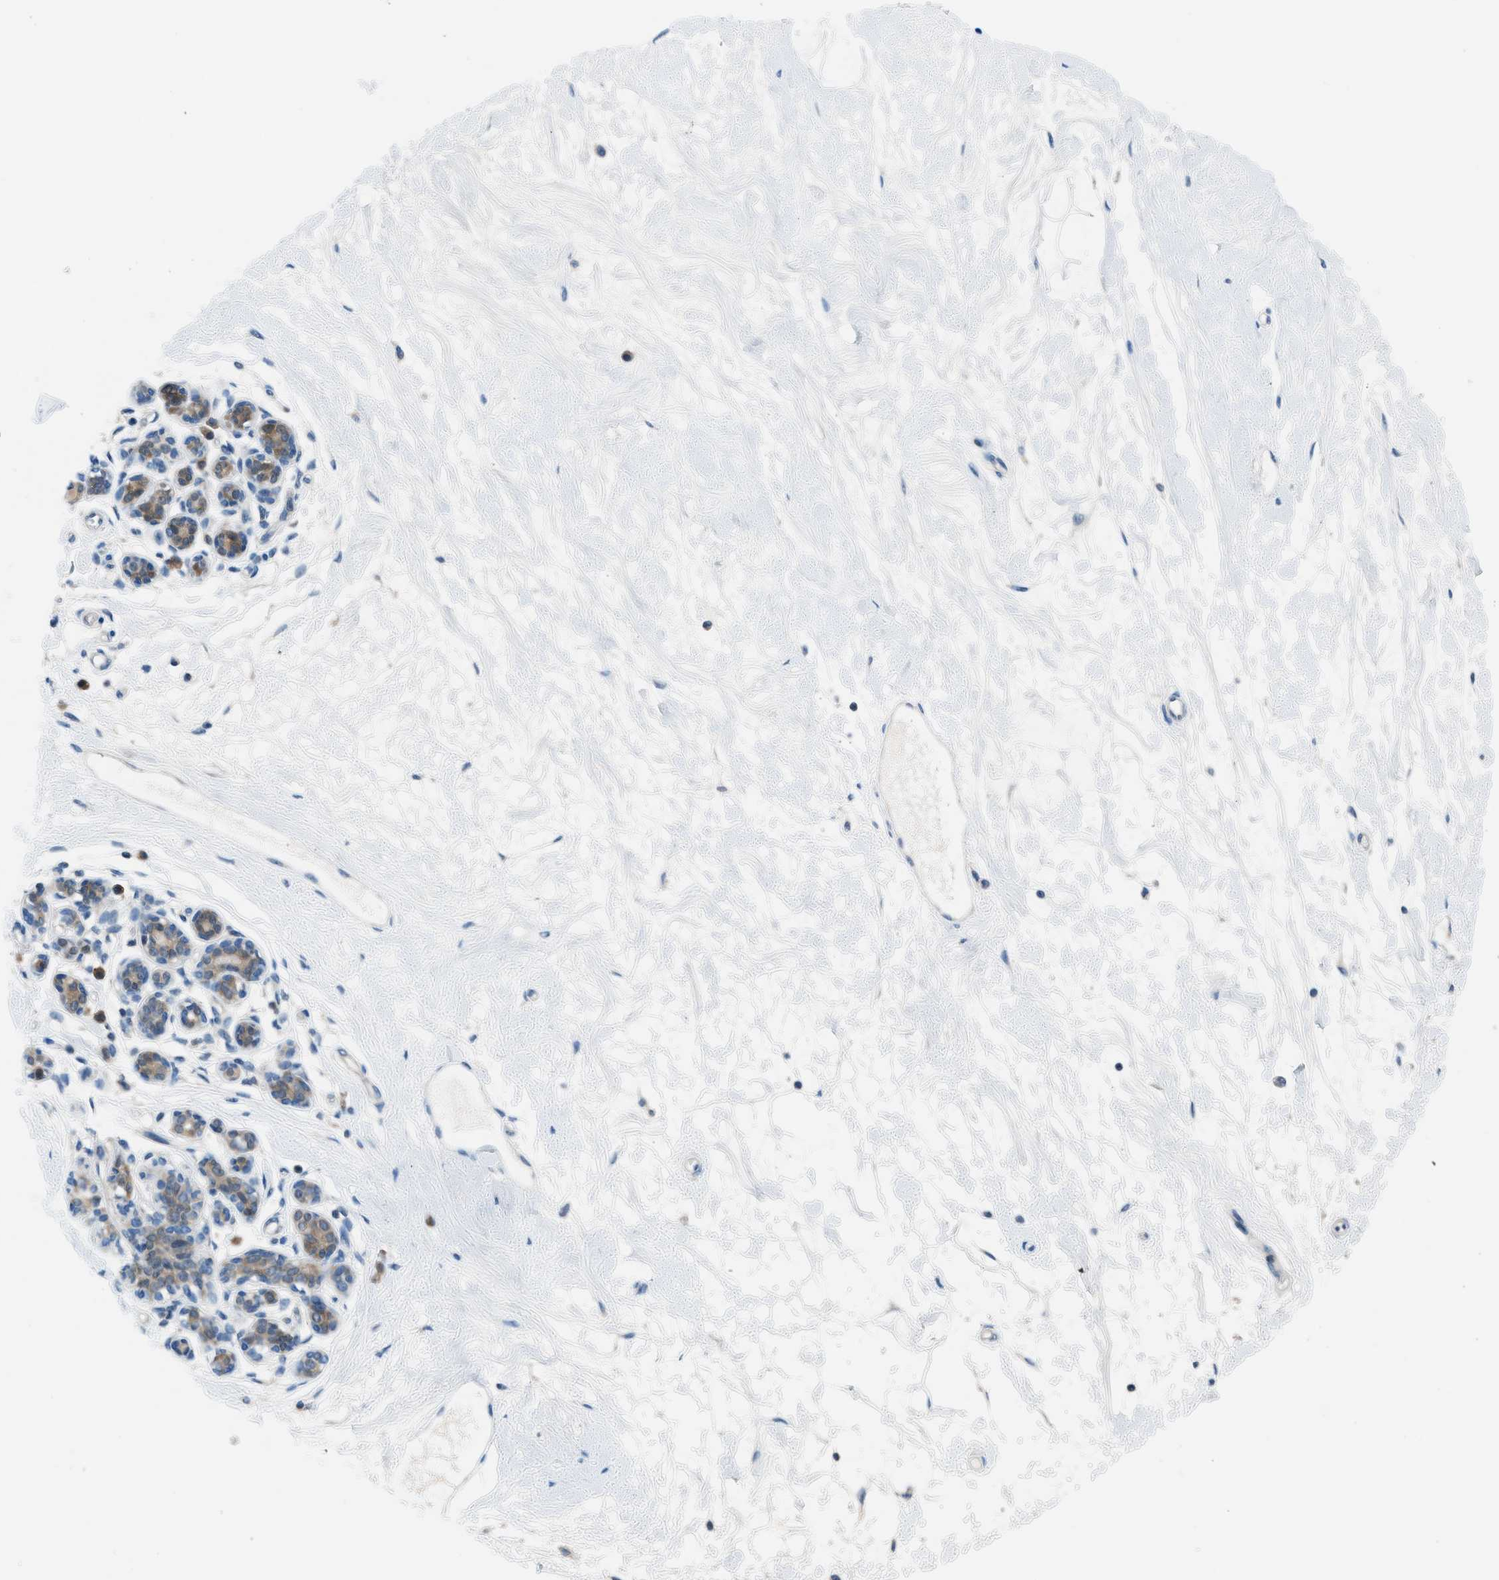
{"staining": {"intensity": "negative", "quantity": "none", "location": "none"}, "tissue": "breast", "cell_type": "Adipocytes", "image_type": "normal", "snomed": [{"axis": "morphology", "description": "Normal tissue, NOS"}, {"axis": "morphology", "description": "Lobular carcinoma"}, {"axis": "topography", "description": "Breast"}], "caption": "Adipocytes show no significant protein expression in unremarkable breast. (Stains: DAB (3,3'-diaminobenzidine) immunohistochemistry (IHC) with hematoxylin counter stain, Microscopy: brightfield microscopy at high magnification).", "gene": "ACP1", "patient": {"sex": "female", "age": 59}}